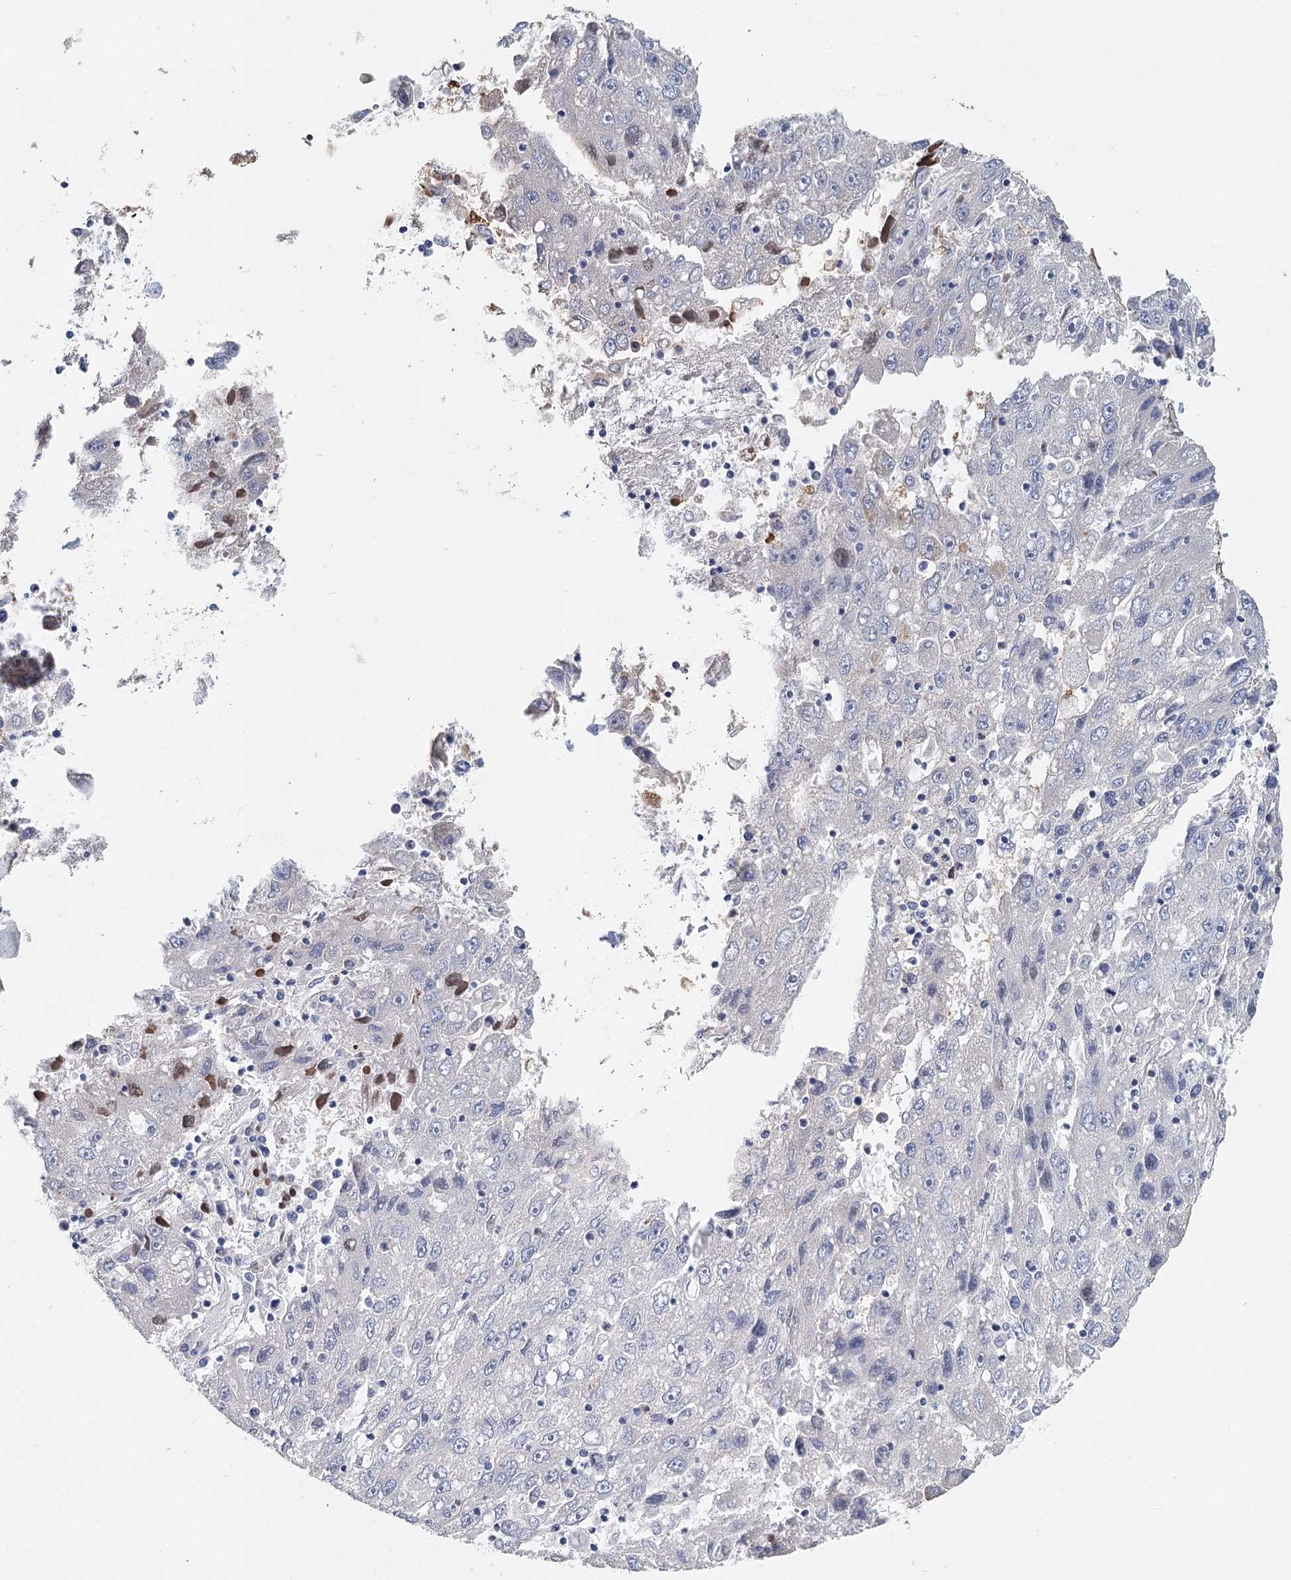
{"staining": {"intensity": "negative", "quantity": "none", "location": "none"}, "tissue": "liver cancer", "cell_type": "Tumor cells", "image_type": "cancer", "snomed": [{"axis": "morphology", "description": "Carcinoma, Hepatocellular, NOS"}, {"axis": "topography", "description": "Liver"}], "caption": "This is an immunohistochemistry (IHC) micrograph of hepatocellular carcinoma (liver). There is no expression in tumor cells.", "gene": "MYL6B", "patient": {"sex": "male", "age": 49}}